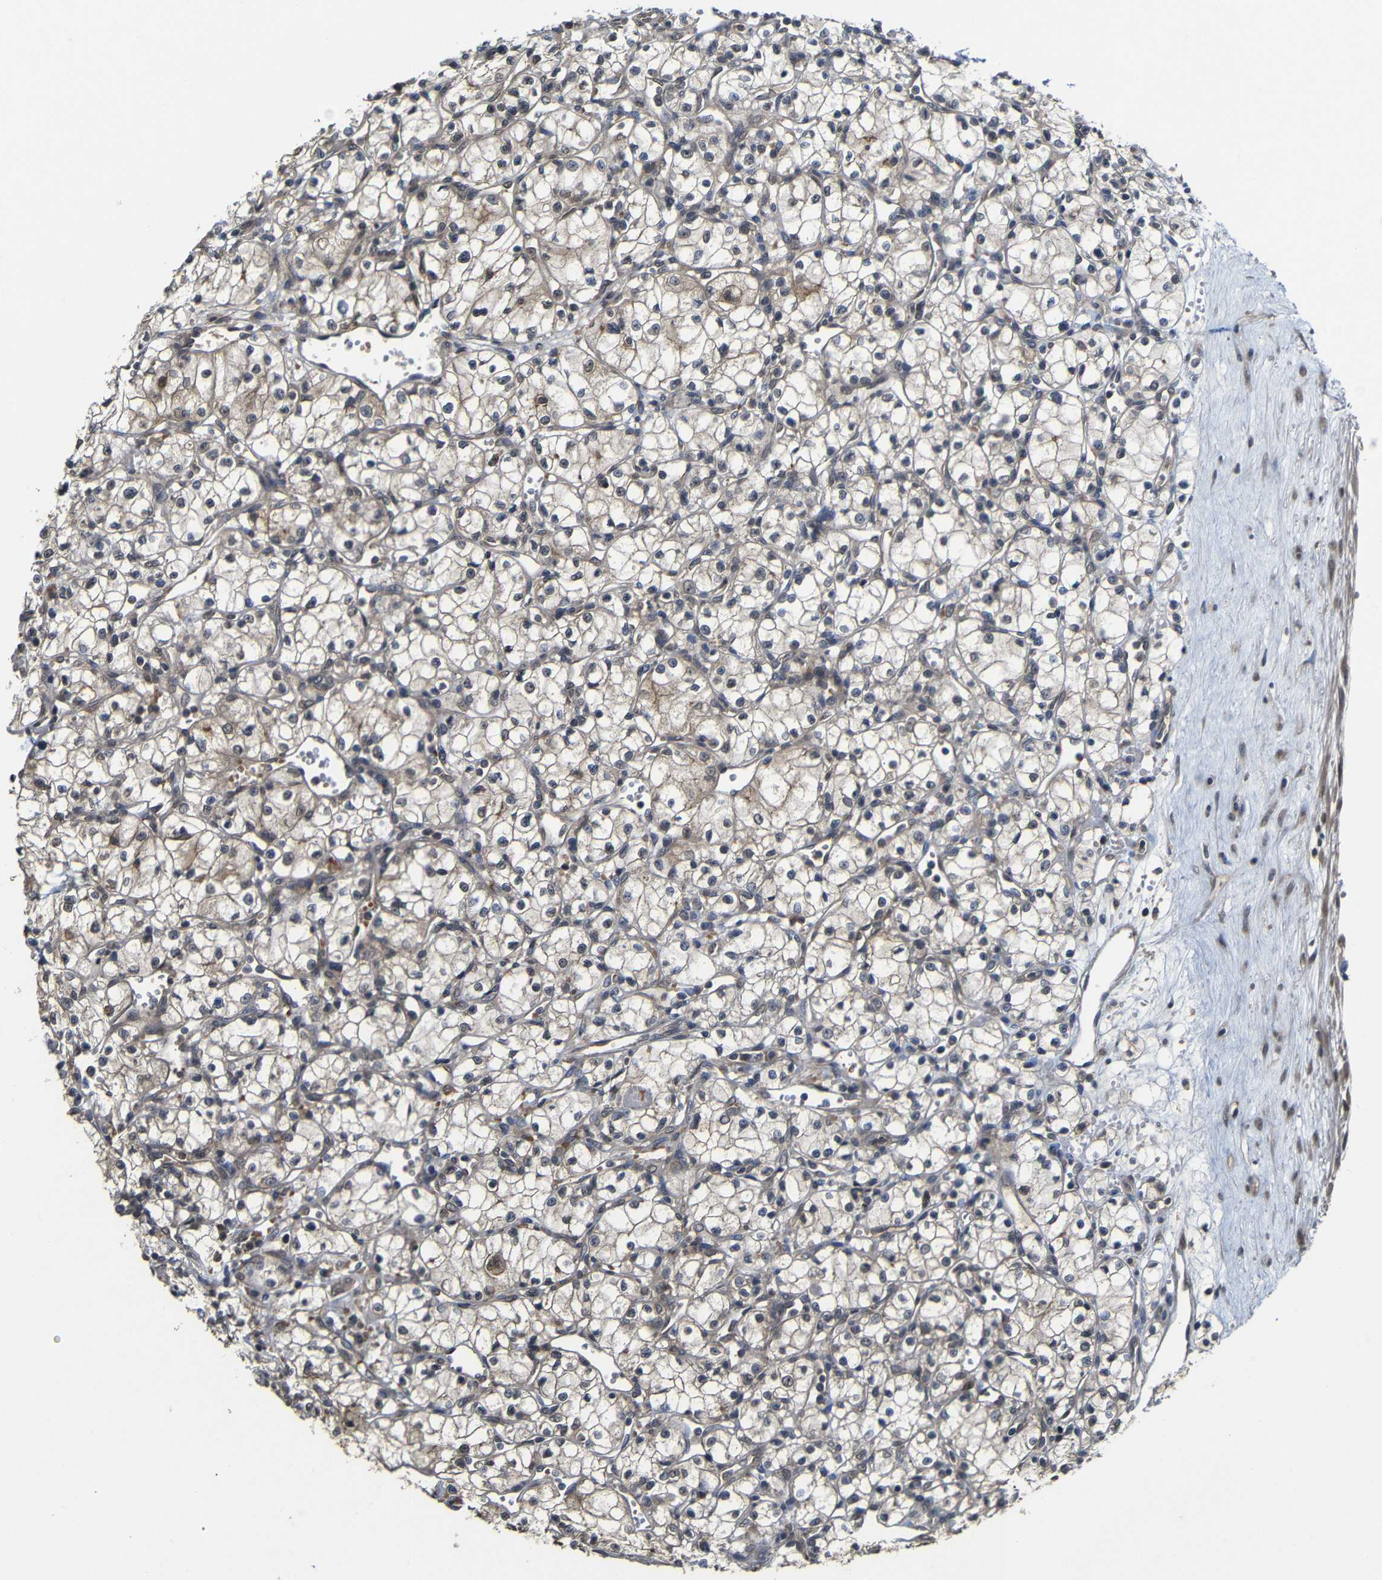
{"staining": {"intensity": "weak", "quantity": "25%-75%", "location": "cytoplasmic/membranous"}, "tissue": "renal cancer", "cell_type": "Tumor cells", "image_type": "cancer", "snomed": [{"axis": "morphology", "description": "Normal tissue, NOS"}, {"axis": "morphology", "description": "Adenocarcinoma, NOS"}, {"axis": "topography", "description": "Kidney"}], "caption": "Immunohistochemical staining of human renal adenocarcinoma exhibits low levels of weak cytoplasmic/membranous protein positivity in approximately 25%-75% of tumor cells. Ihc stains the protein of interest in brown and the nuclei are stained blue.", "gene": "ATG12", "patient": {"sex": "male", "age": 59}}